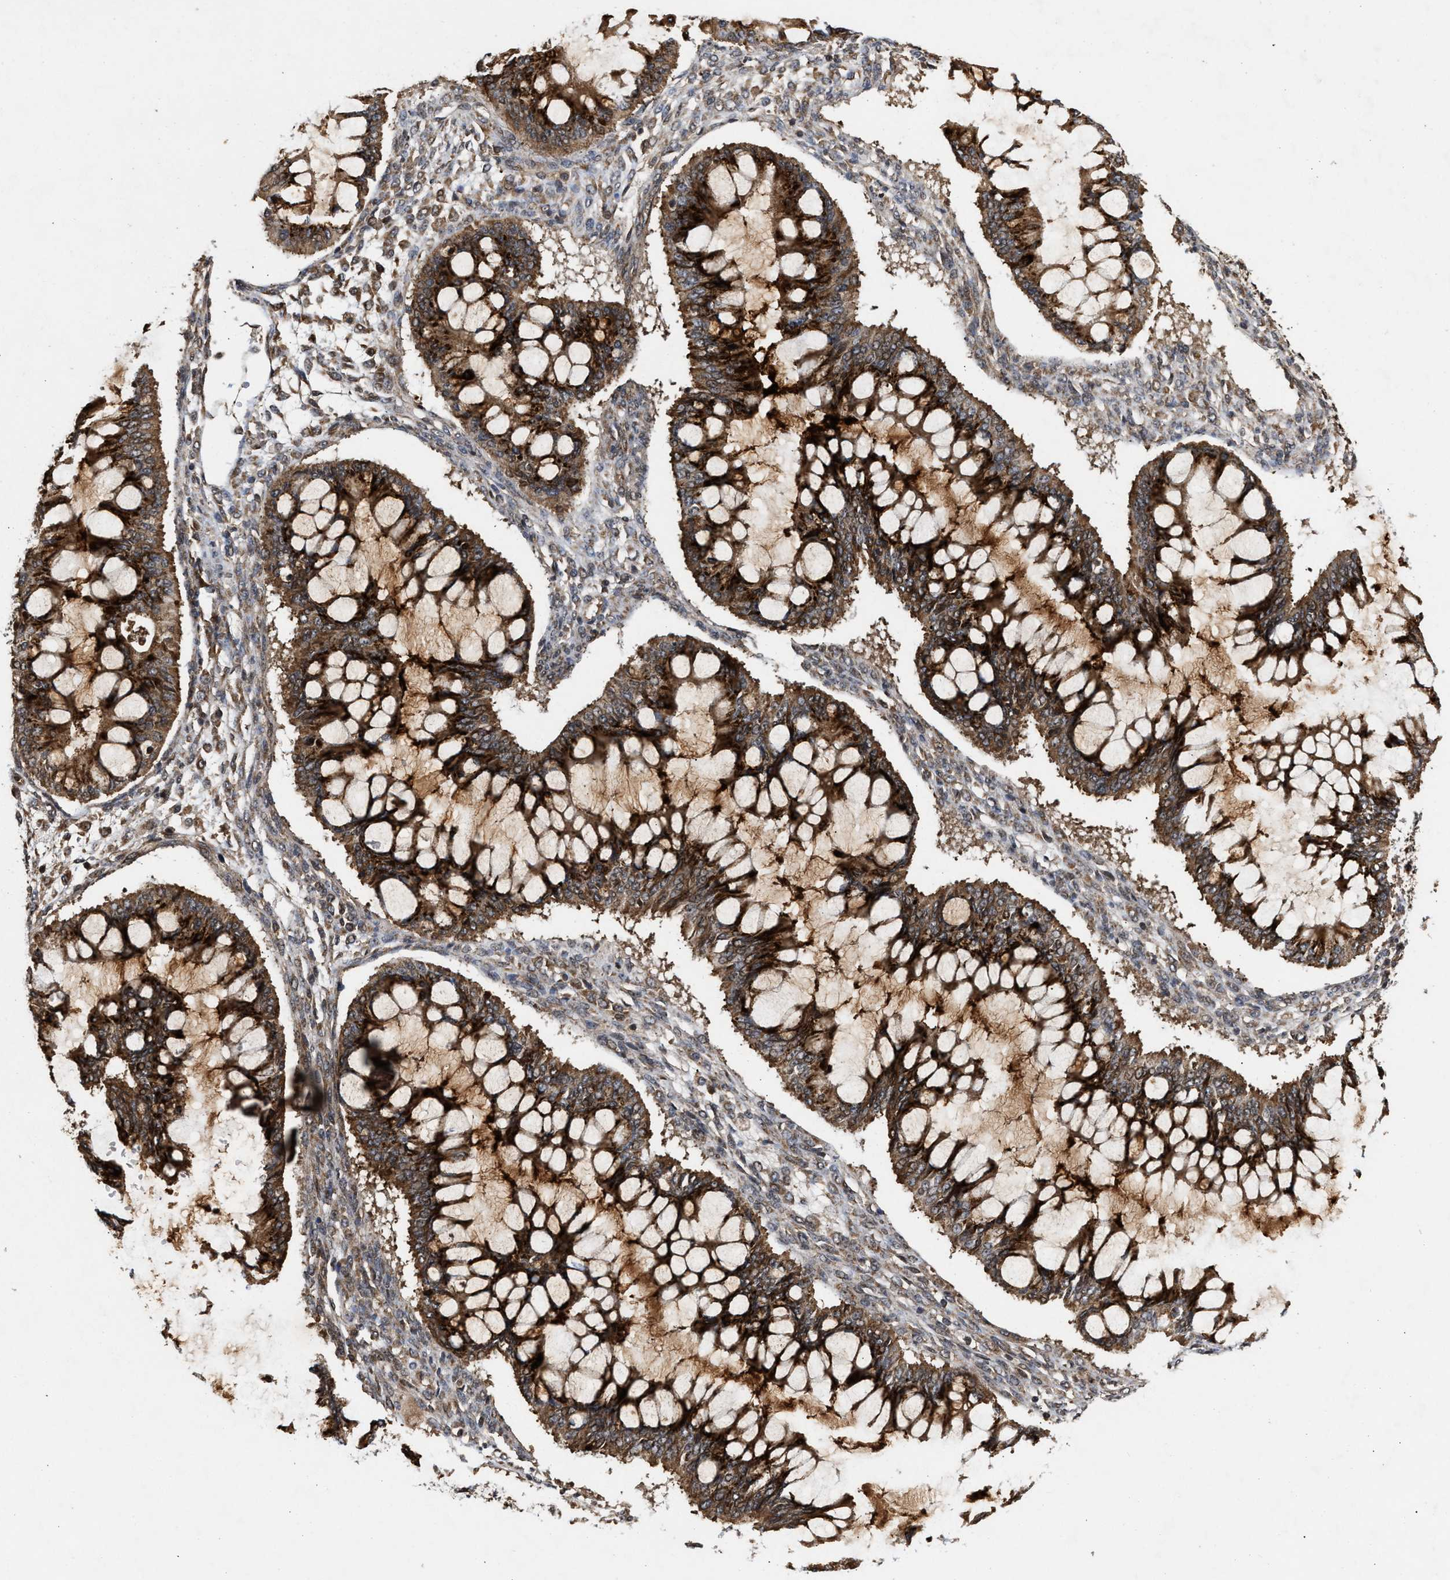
{"staining": {"intensity": "strong", "quantity": ">75%", "location": "cytoplasmic/membranous"}, "tissue": "ovarian cancer", "cell_type": "Tumor cells", "image_type": "cancer", "snomed": [{"axis": "morphology", "description": "Cystadenocarcinoma, mucinous, NOS"}, {"axis": "topography", "description": "Ovary"}], "caption": "The micrograph demonstrates a brown stain indicating the presence of a protein in the cytoplasmic/membranous of tumor cells in ovarian cancer (mucinous cystadenocarcinoma). The staining was performed using DAB (3,3'-diaminobenzidine), with brown indicating positive protein expression. Nuclei are stained blue with hematoxylin.", "gene": "CFLAR", "patient": {"sex": "female", "age": 73}}